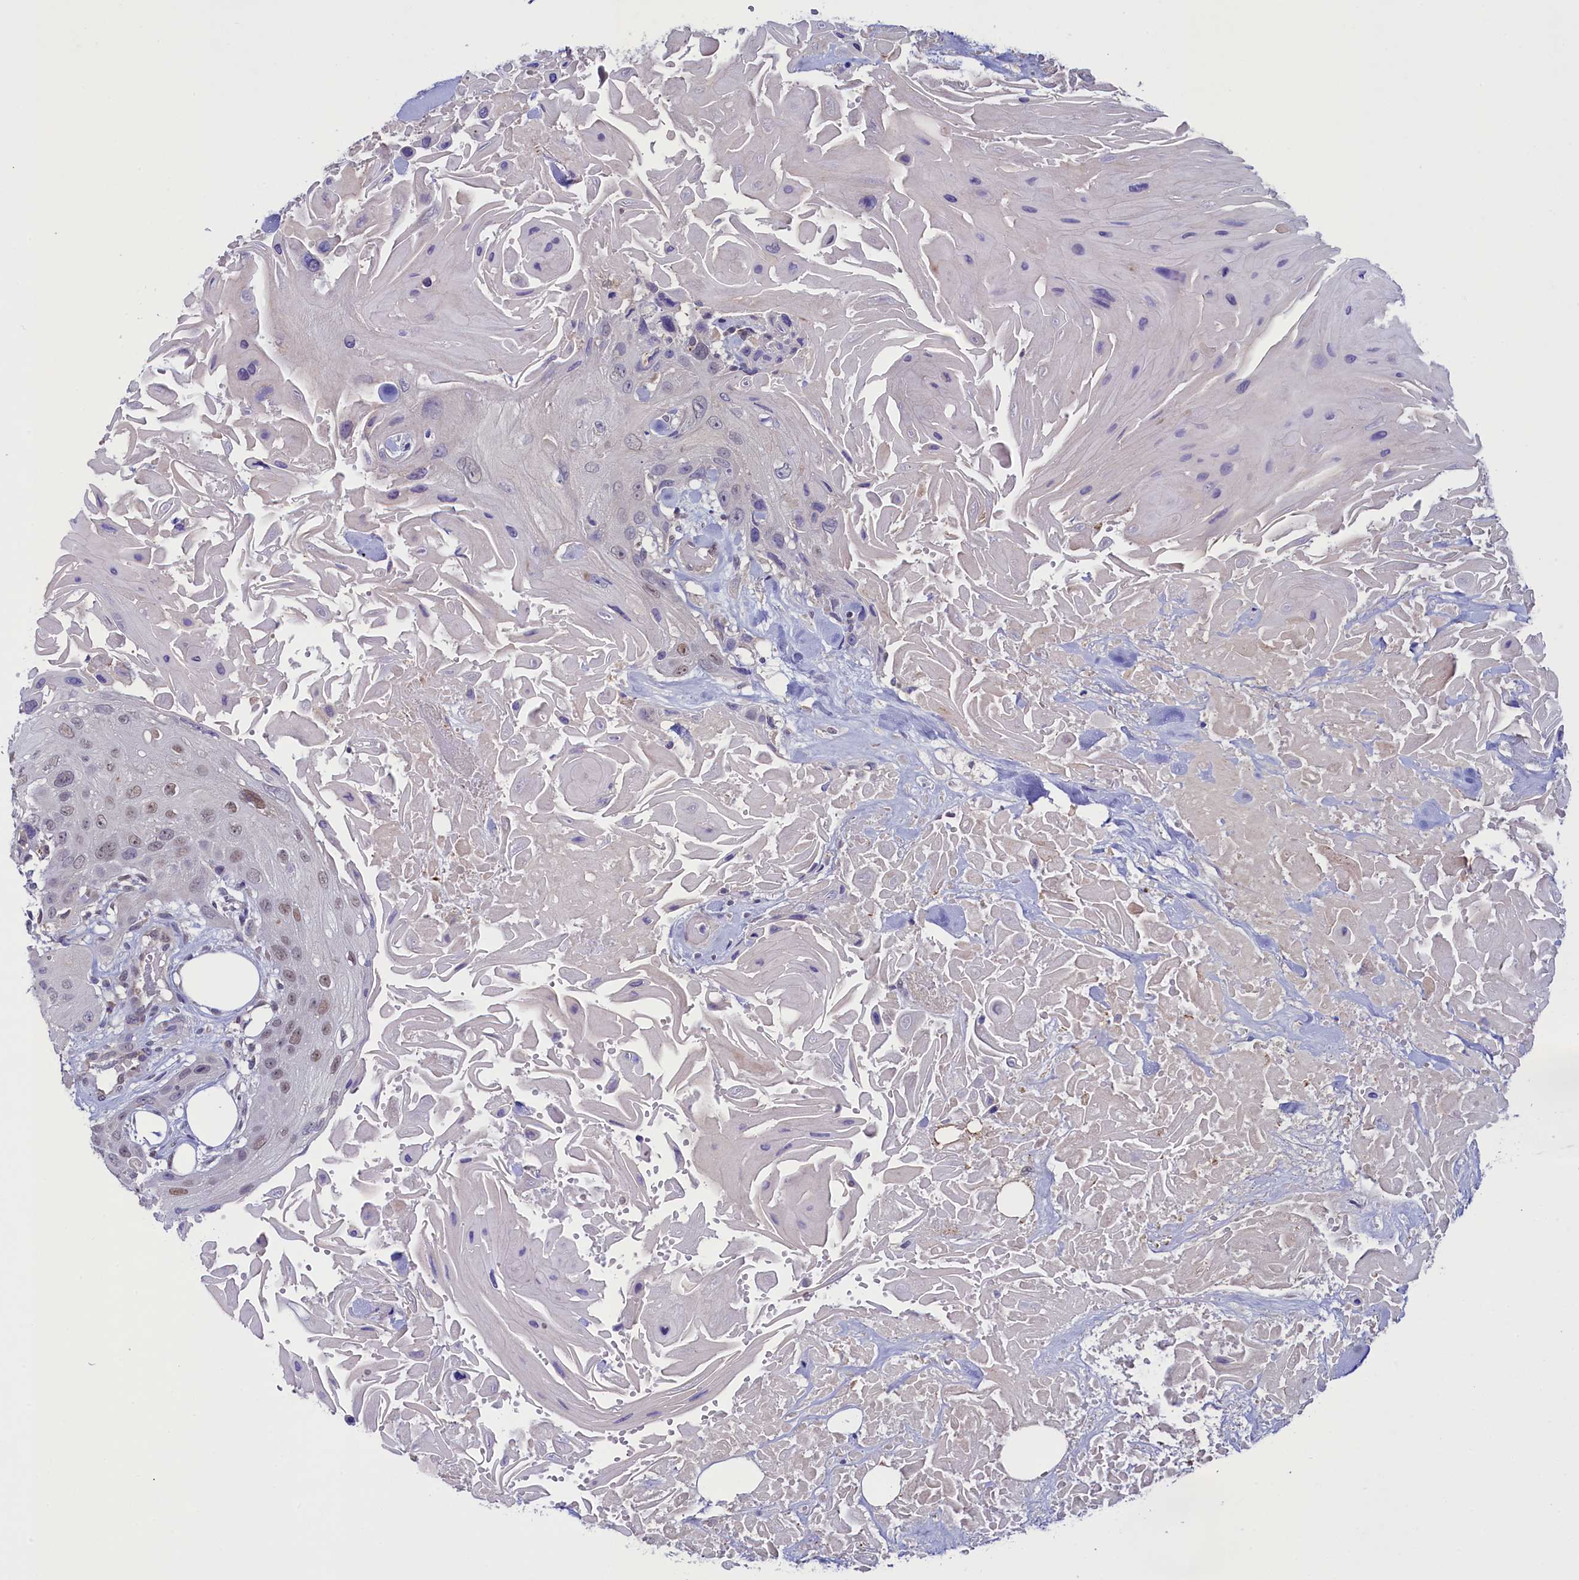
{"staining": {"intensity": "weak", "quantity": "25%-75%", "location": "nuclear"}, "tissue": "head and neck cancer", "cell_type": "Tumor cells", "image_type": "cancer", "snomed": [{"axis": "morphology", "description": "Squamous cell carcinoma, NOS"}, {"axis": "topography", "description": "Head-Neck"}], "caption": "Immunohistochemical staining of head and neck cancer (squamous cell carcinoma) exhibits low levels of weak nuclear staining in approximately 25%-75% of tumor cells. Ihc stains the protein of interest in brown and the nuclei are stained blue.", "gene": "FLYWCH2", "patient": {"sex": "male", "age": 81}}